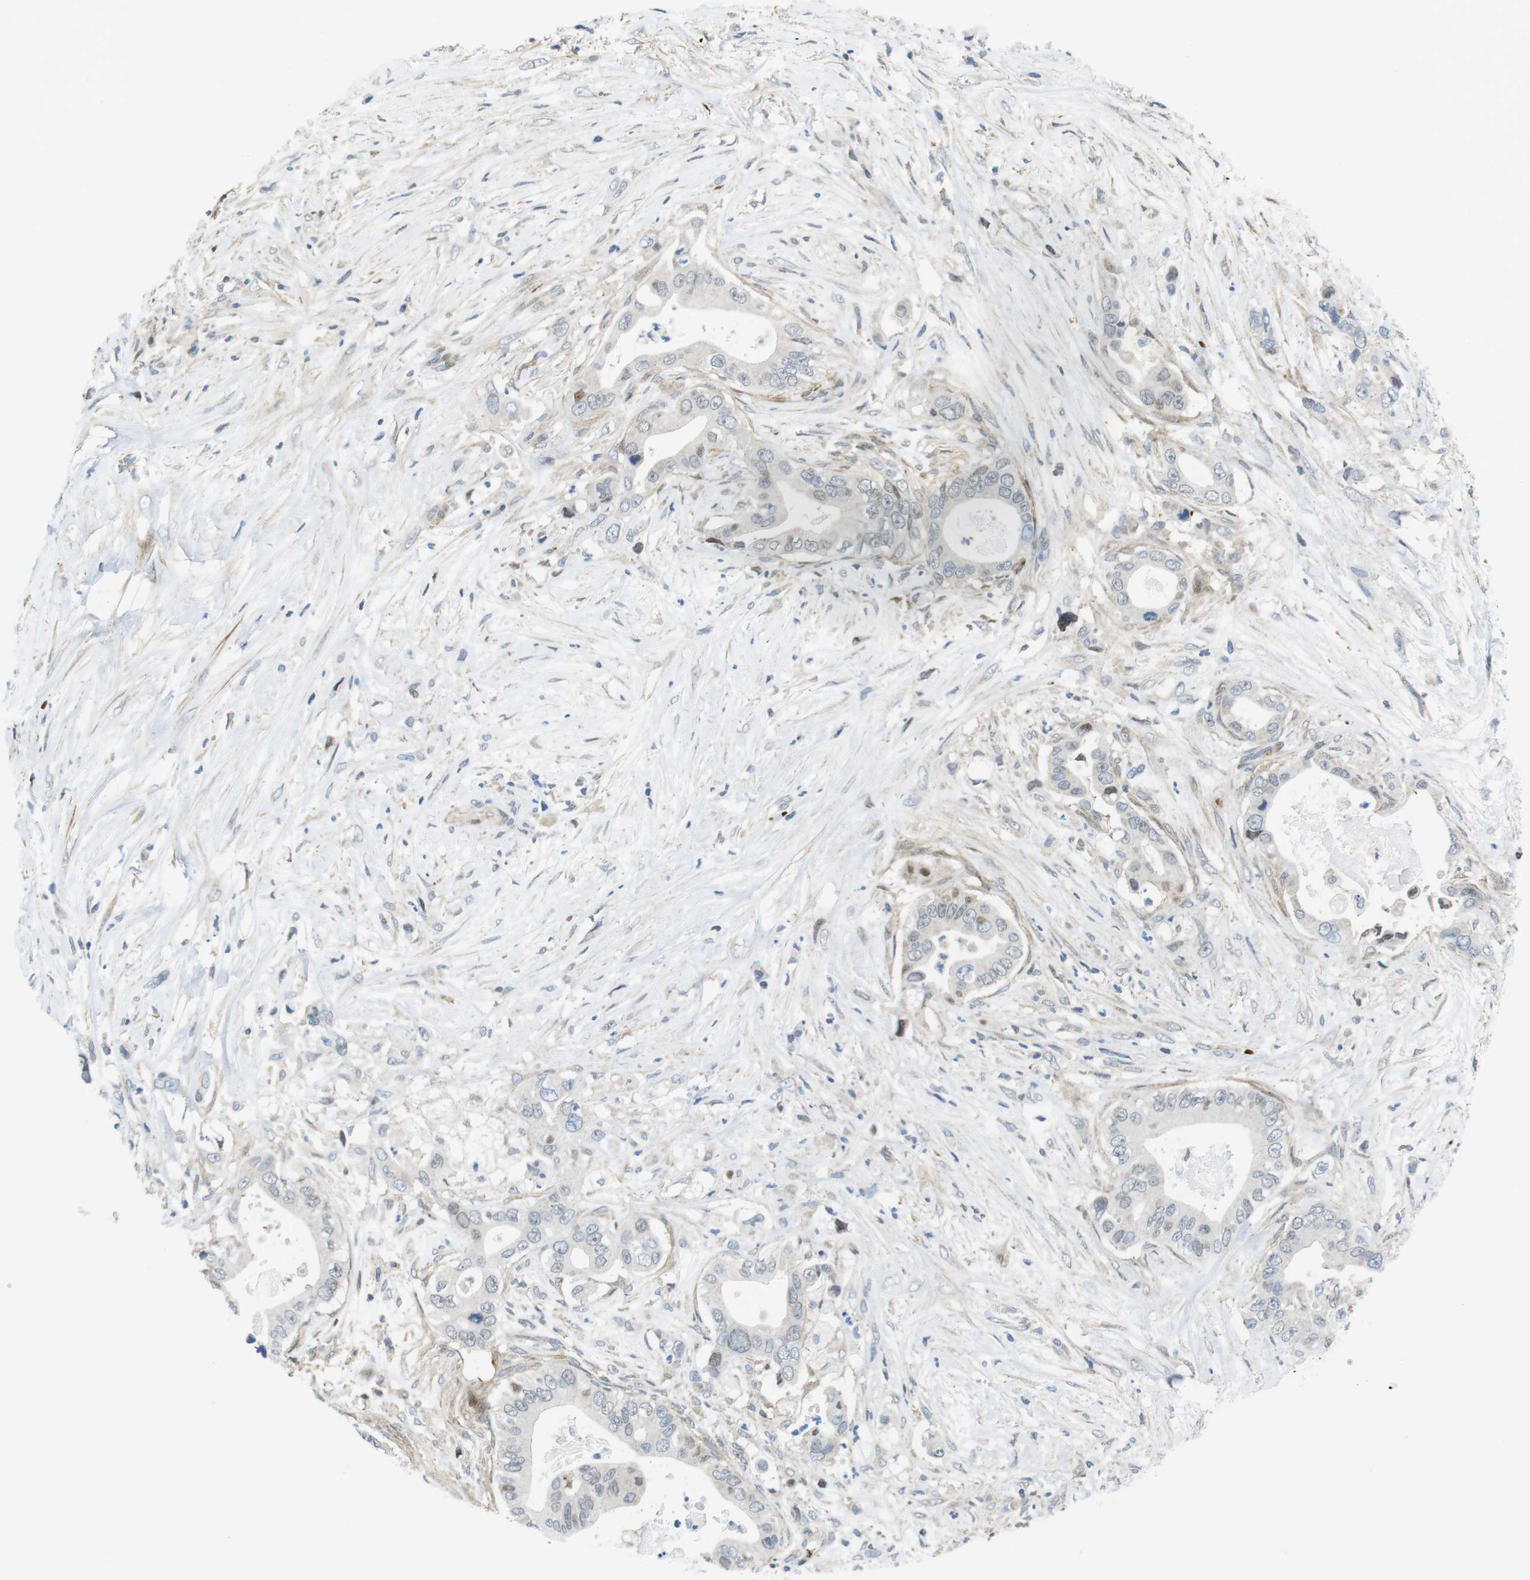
{"staining": {"intensity": "negative", "quantity": "none", "location": "none"}, "tissue": "pancreatic cancer", "cell_type": "Tumor cells", "image_type": "cancer", "snomed": [{"axis": "morphology", "description": "Adenocarcinoma, NOS"}, {"axis": "topography", "description": "Pancreas"}], "caption": "Pancreatic adenocarcinoma stained for a protein using immunohistochemistry exhibits no expression tumor cells.", "gene": "CUL7", "patient": {"sex": "male", "age": 77}}